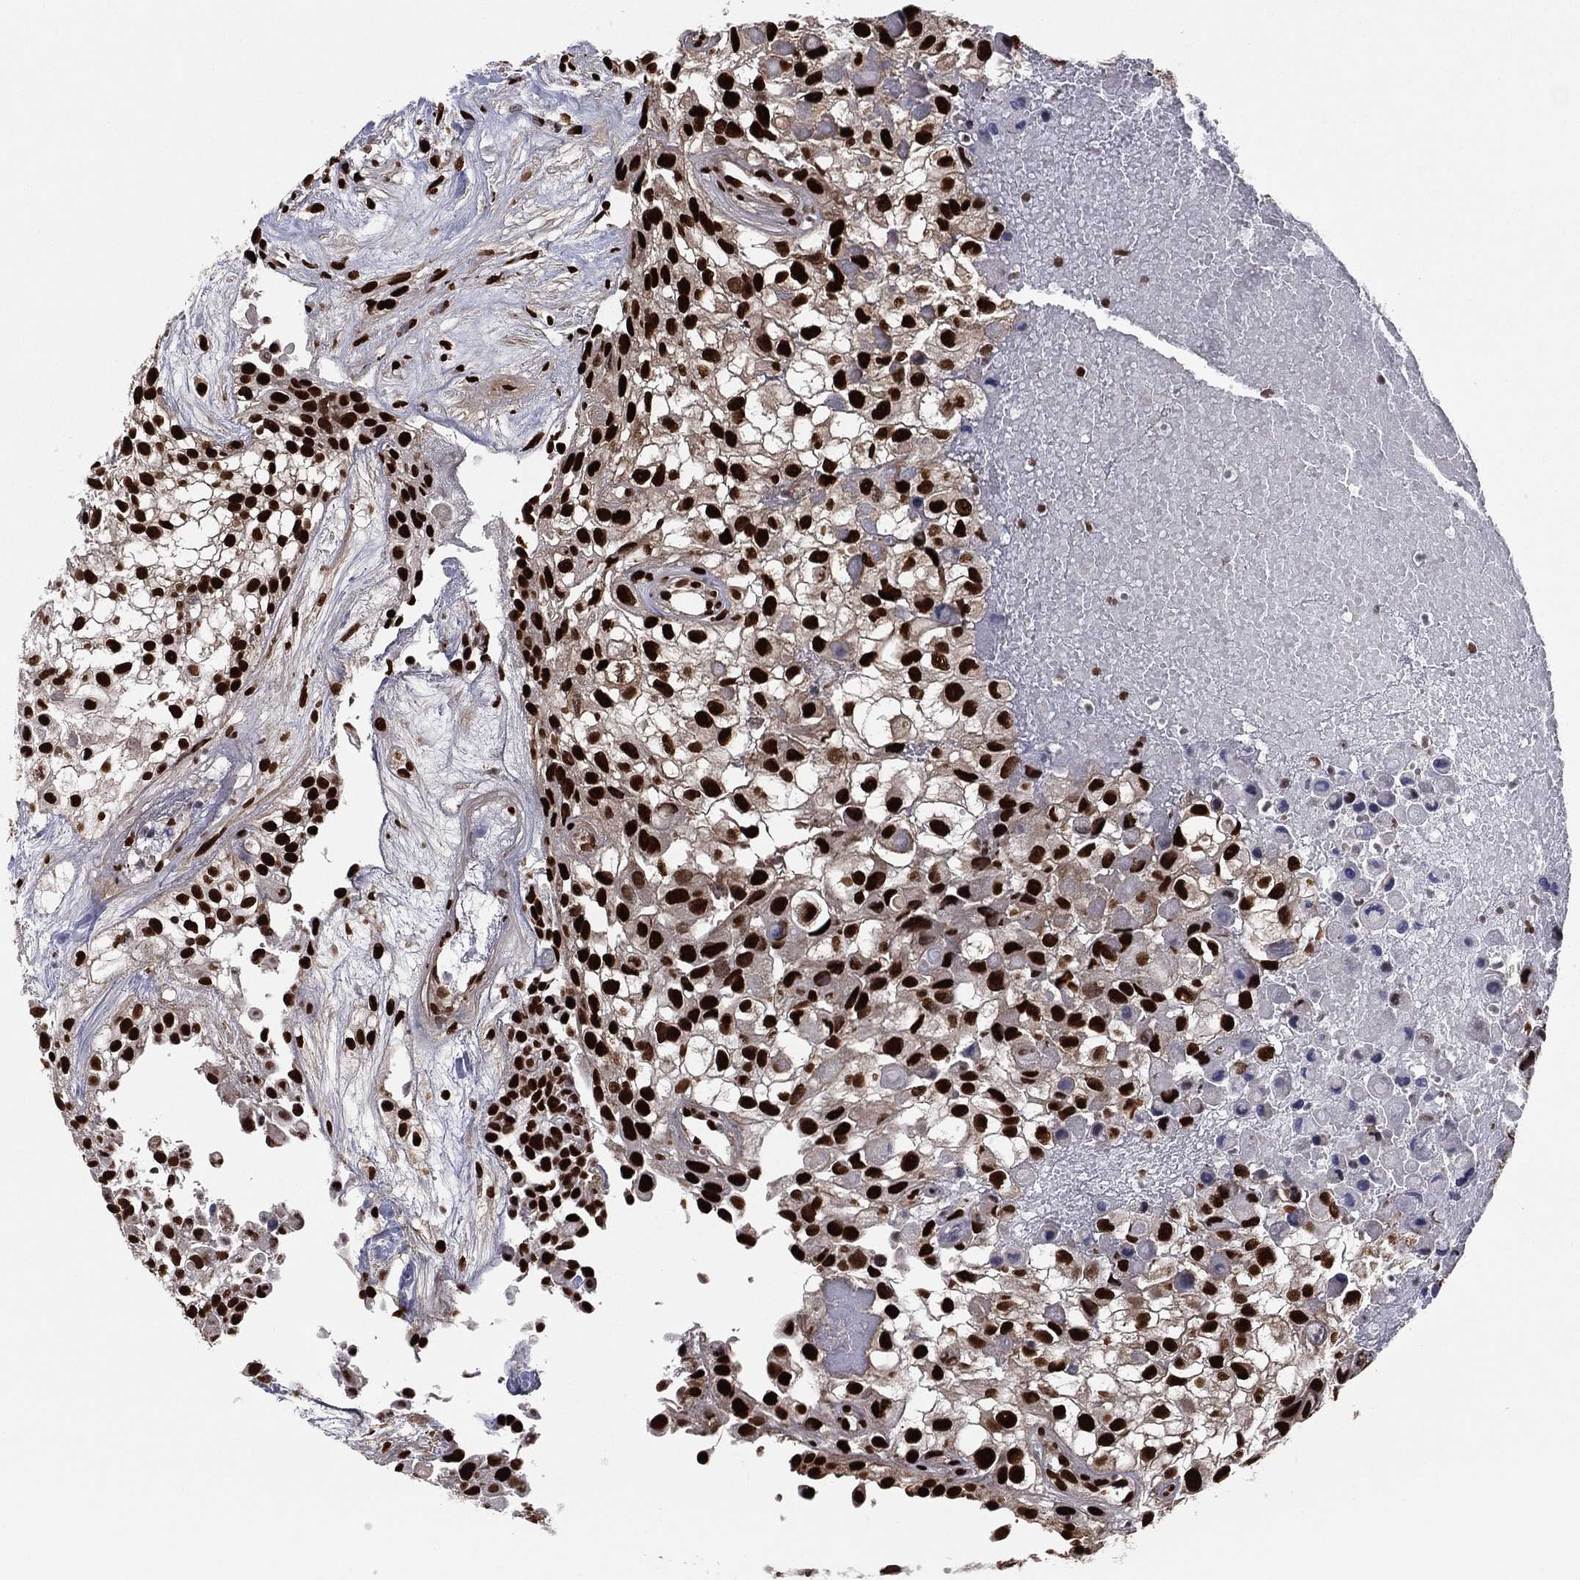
{"staining": {"intensity": "strong", "quantity": ">75%", "location": "nuclear"}, "tissue": "urothelial cancer", "cell_type": "Tumor cells", "image_type": "cancer", "snomed": [{"axis": "morphology", "description": "Urothelial carcinoma, High grade"}, {"axis": "topography", "description": "Urinary bladder"}], "caption": "High-power microscopy captured an IHC photomicrograph of urothelial cancer, revealing strong nuclear positivity in about >75% of tumor cells.", "gene": "TP53BP1", "patient": {"sex": "male", "age": 56}}